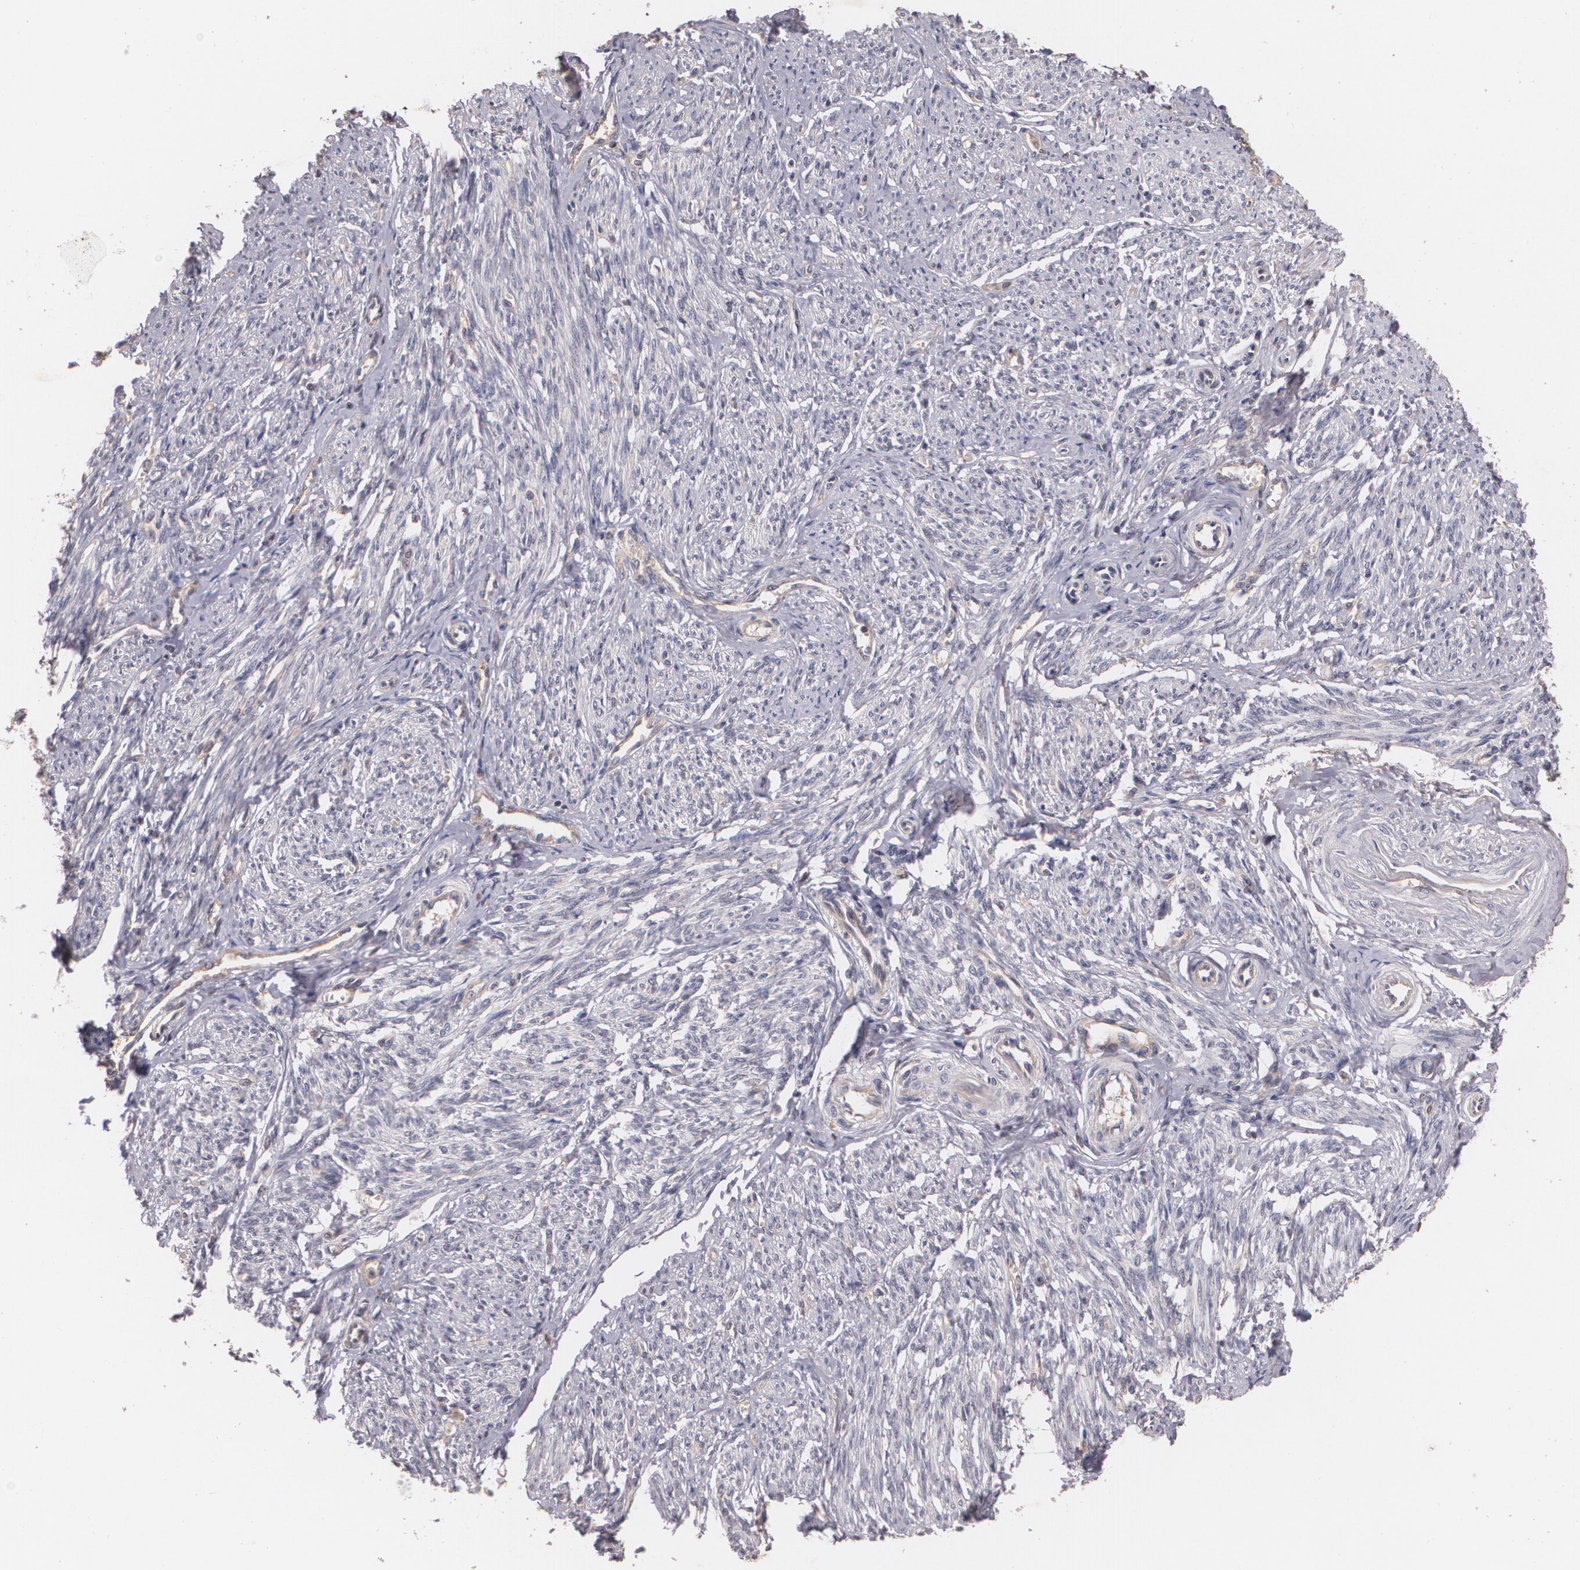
{"staining": {"intensity": "negative", "quantity": "none", "location": "none"}, "tissue": "smooth muscle", "cell_type": "Smooth muscle cells", "image_type": "normal", "snomed": [{"axis": "morphology", "description": "Normal tissue, NOS"}, {"axis": "topography", "description": "Smooth muscle"}, {"axis": "topography", "description": "Cervix"}], "caption": "This is an immunohistochemistry histopathology image of unremarkable smooth muscle. There is no positivity in smooth muscle cells.", "gene": "BRCA1", "patient": {"sex": "female", "age": 70}}